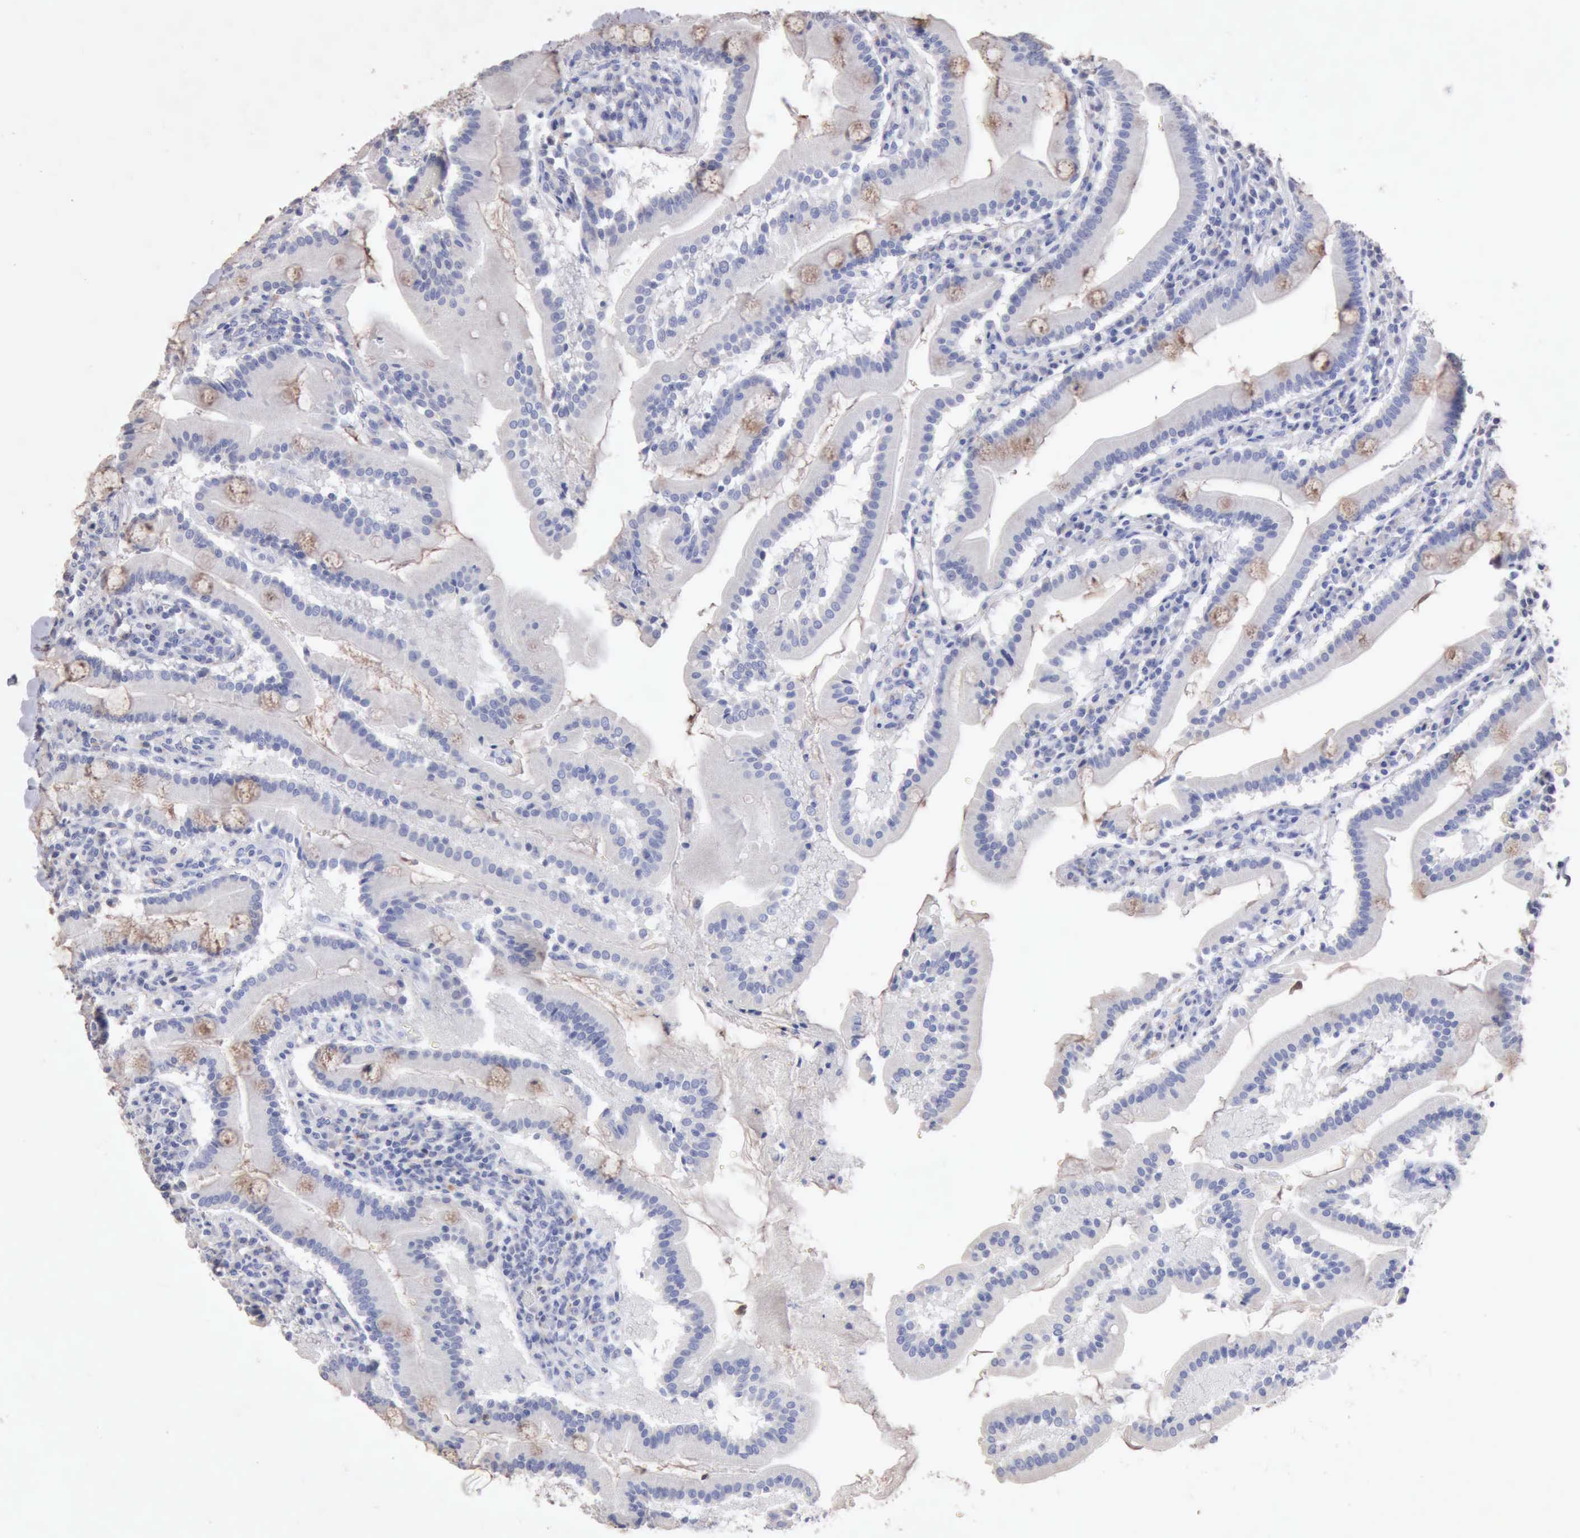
{"staining": {"intensity": "weak", "quantity": "25%-75%", "location": "cytoplasmic/membranous"}, "tissue": "duodenum", "cell_type": "Glandular cells", "image_type": "normal", "snomed": [{"axis": "morphology", "description": "Normal tissue, NOS"}, {"axis": "topography", "description": "Duodenum"}], "caption": "Glandular cells reveal low levels of weak cytoplasmic/membranous expression in approximately 25%-75% of cells in unremarkable duodenum.", "gene": "KRT6B", "patient": {"sex": "male", "age": 50}}